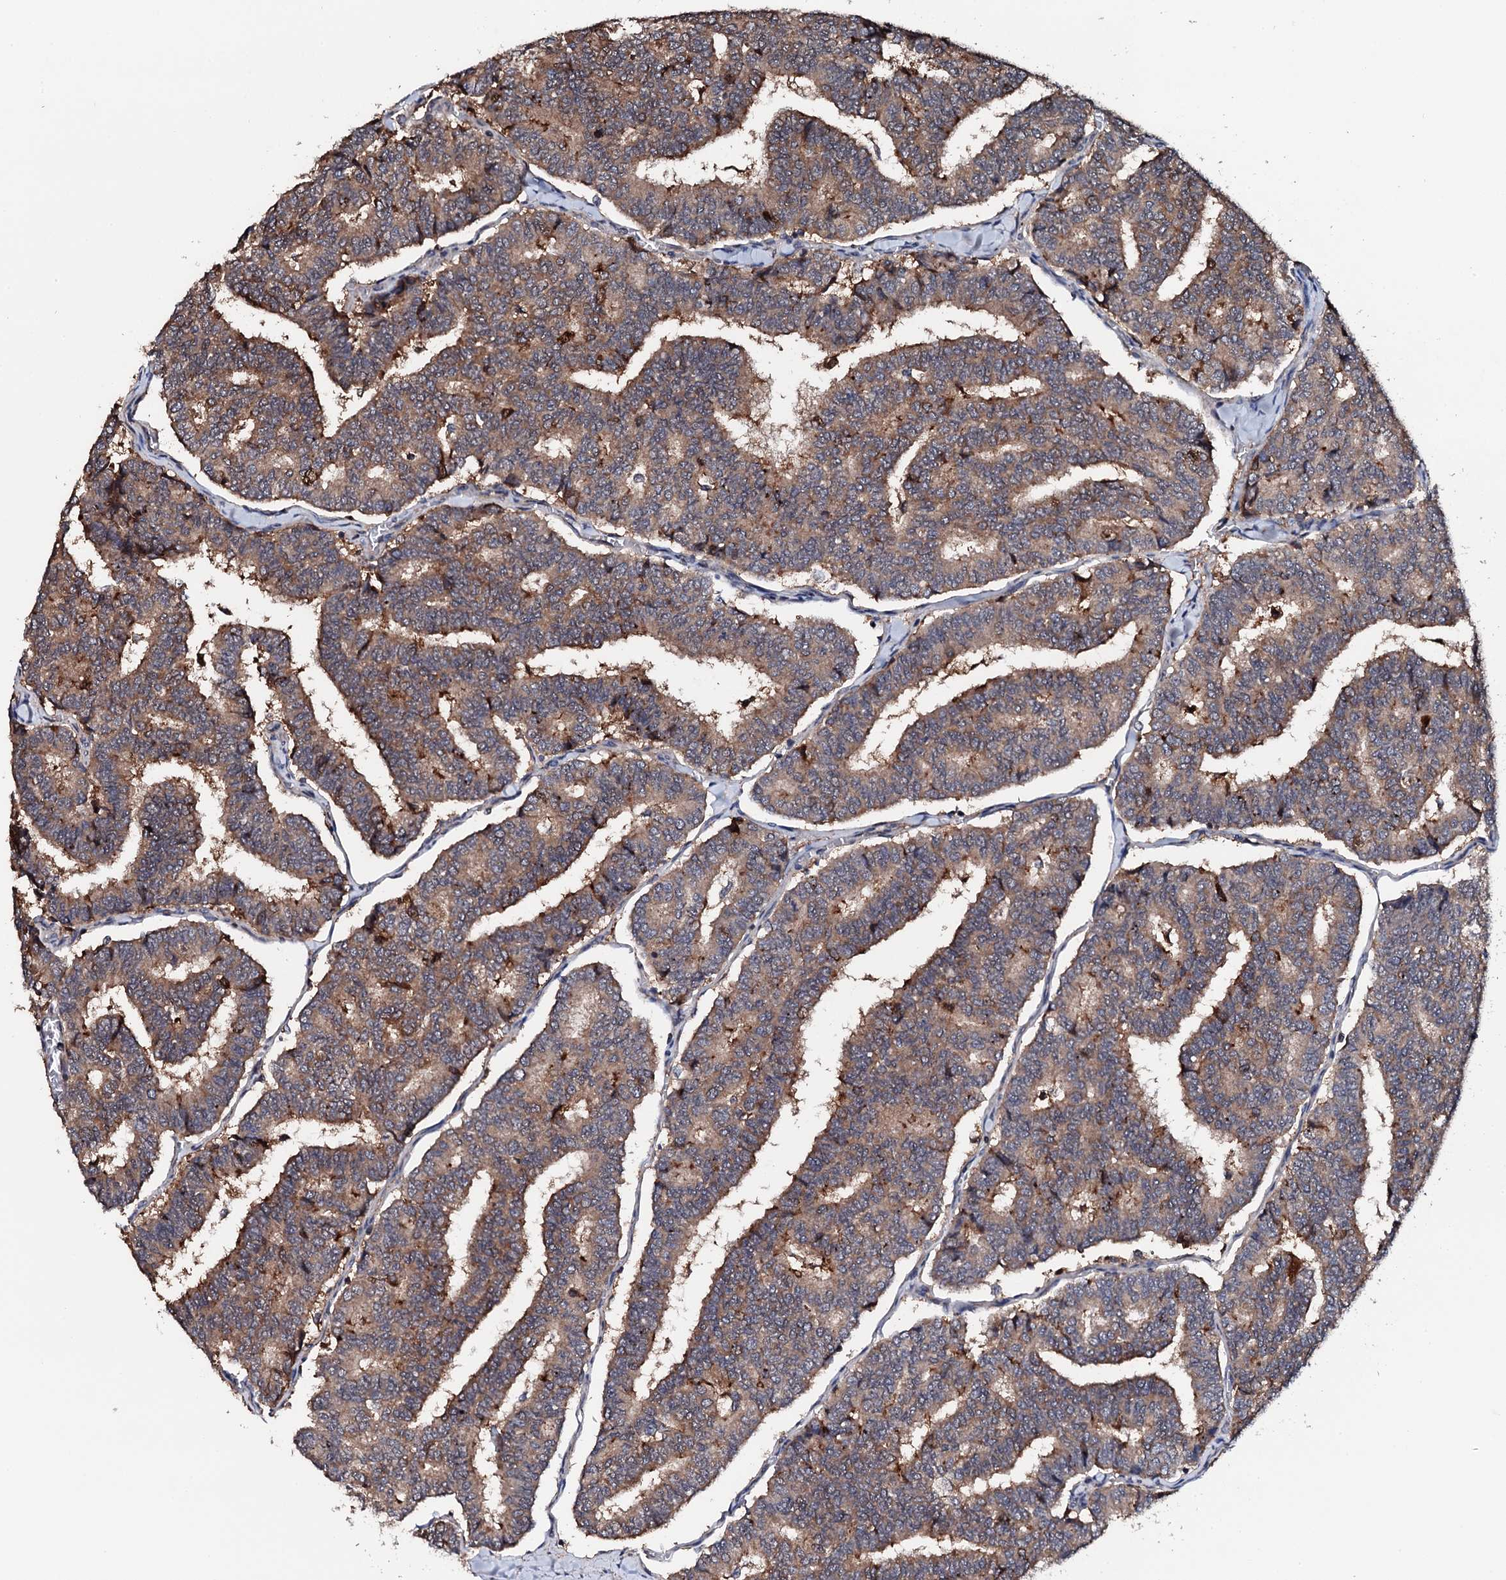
{"staining": {"intensity": "weak", "quantity": ">75%", "location": "cytoplasmic/membranous"}, "tissue": "thyroid cancer", "cell_type": "Tumor cells", "image_type": "cancer", "snomed": [{"axis": "morphology", "description": "Papillary adenocarcinoma, NOS"}, {"axis": "topography", "description": "Thyroid gland"}], "caption": "IHC histopathology image of neoplastic tissue: human thyroid papillary adenocarcinoma stained using IHC displays low levels of weak protein expression localized specifically in the cytoplasmic/membranous of tumor cells, appearing as a cytoplasmic/membranous brown color.", "gene": "EDC3", "patient": {"sex": "female", "age": 35}}